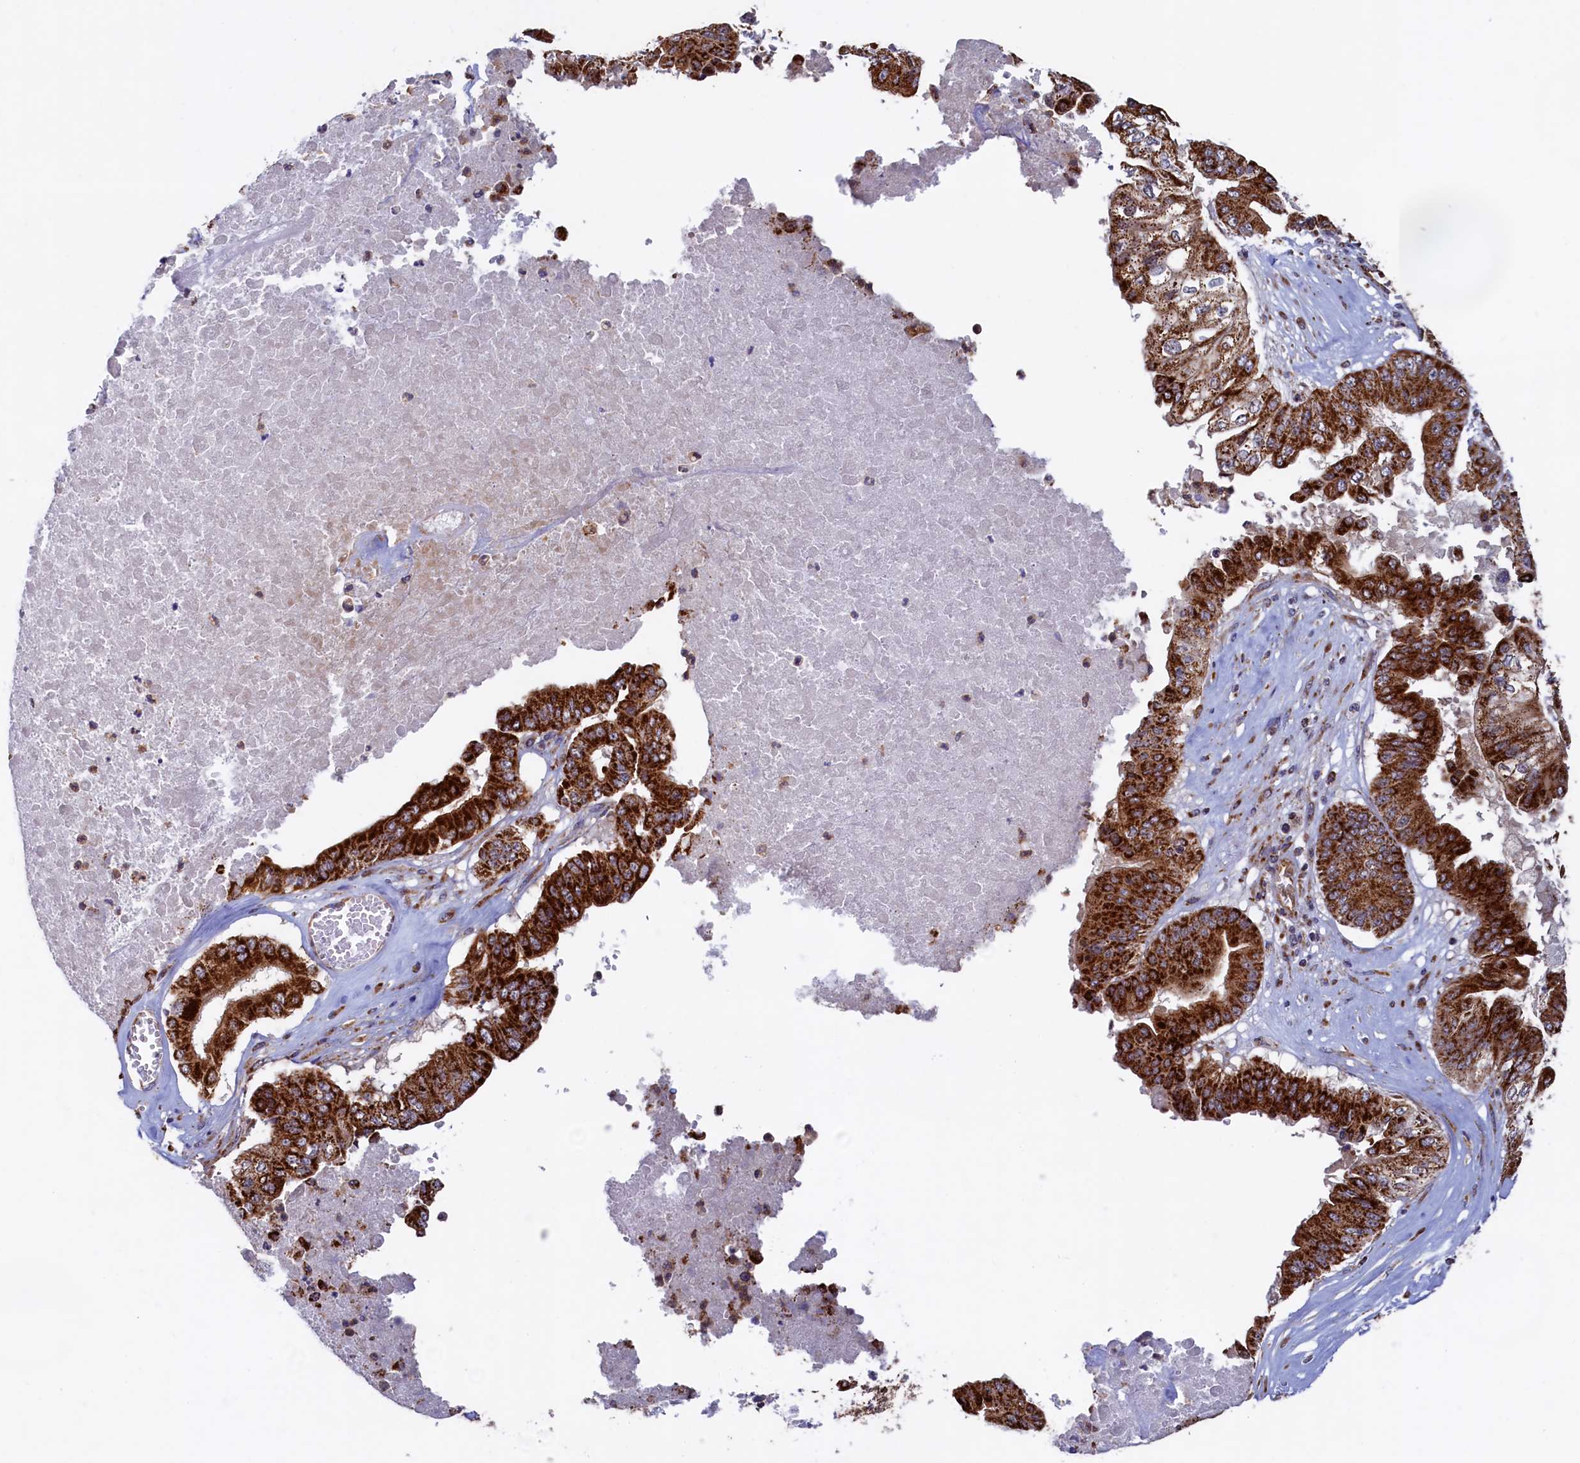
{"staining": {"intensity": "strong", "quantity": ">75%", "location": "cytoplasmic/membranous"}, "tissue": "pancreatic cancer", "cell_type": "Tumor cells", "image_type": "cancer", "snomed": [{"axis": "morphology", "description": "Adenocarcinoma, NOS"}, {"axis": "topography", "description": "Pancreas"}], "caption": "Pancreatic adenocarcinoma stained for a protein (brown) exhibits strong cytoplasmic/membranous positive expression in about >75% of tumor cells.", "gene": "UBE3B", "patient": {"sex": "female", "age": 77}}